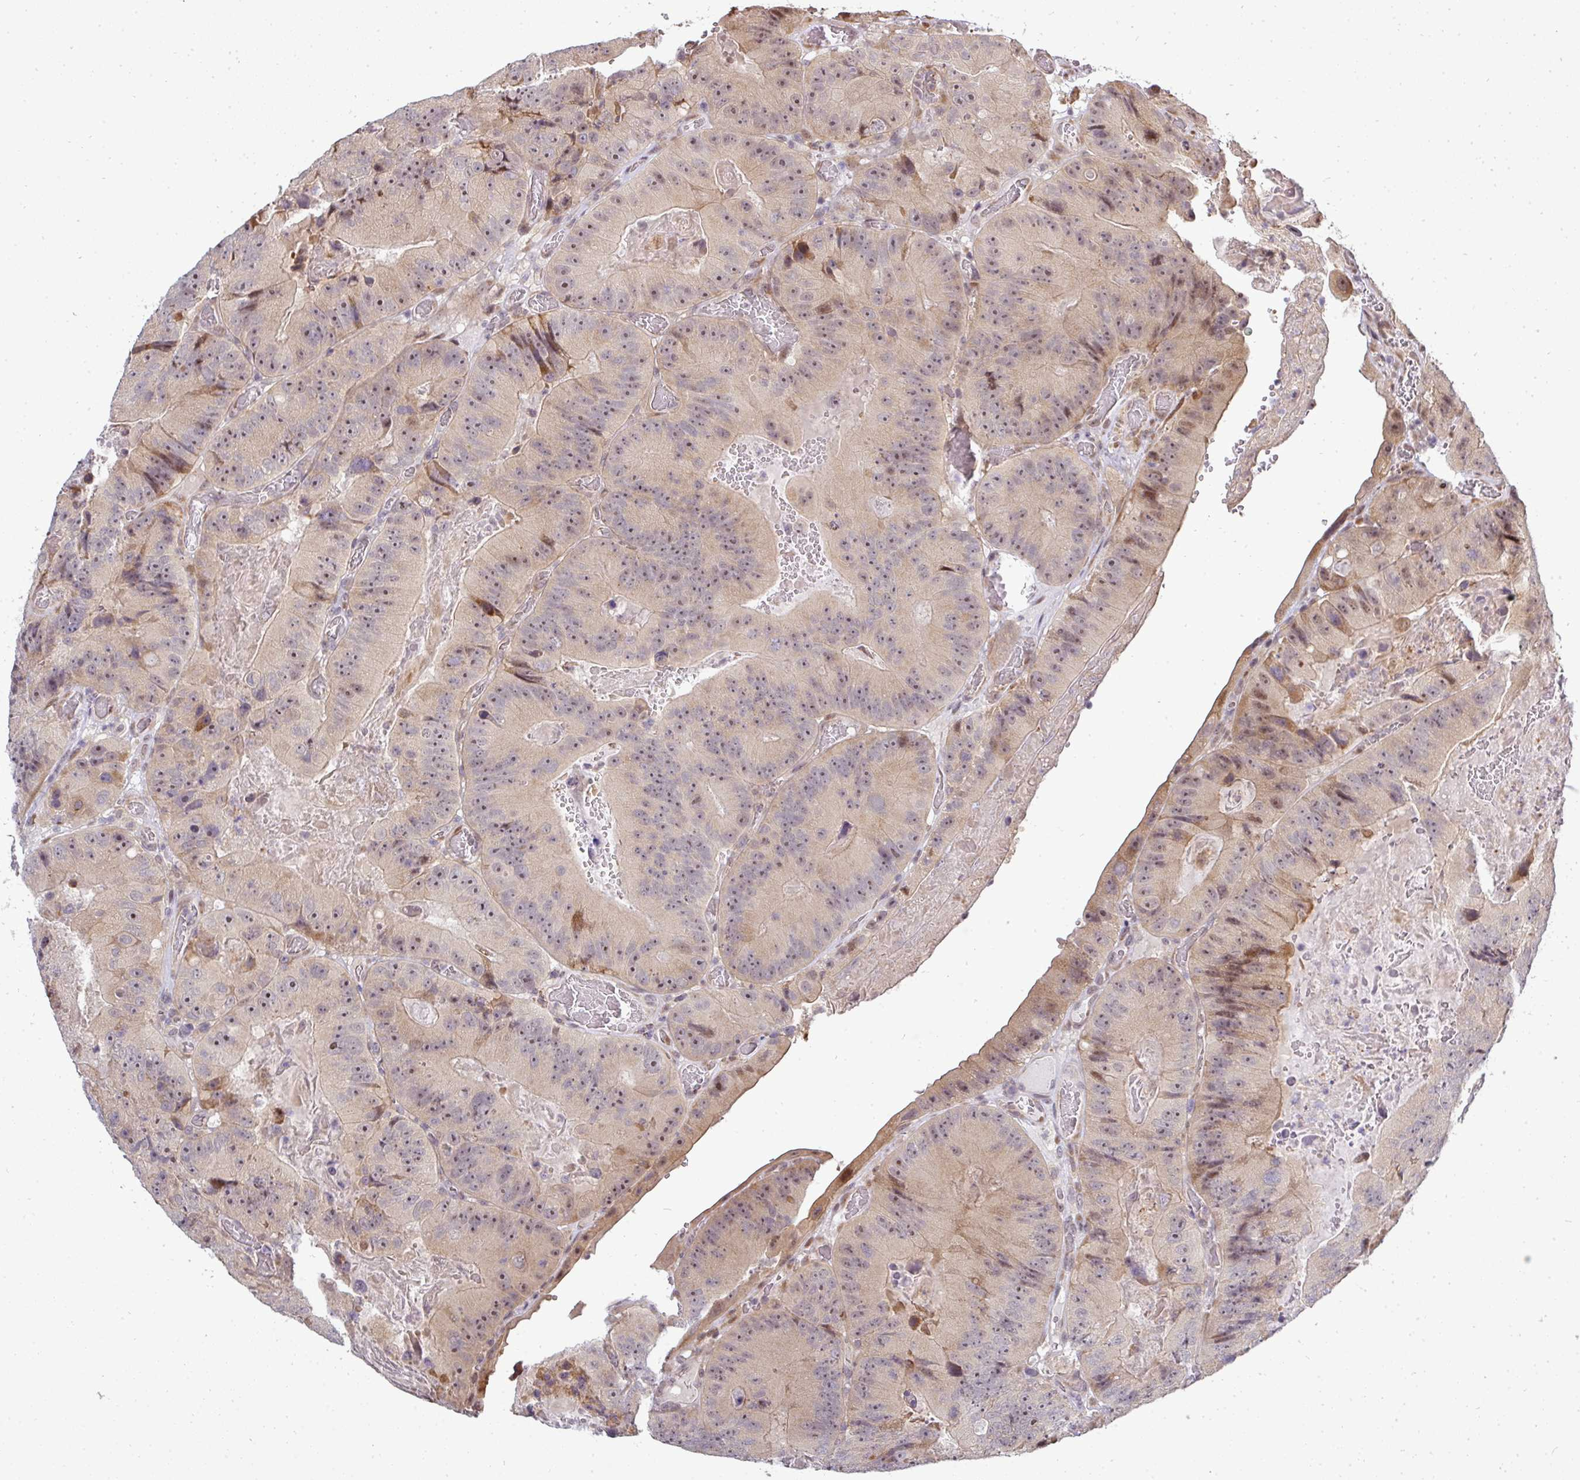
{"staining": {"intensity": "weak", "quantity": "25%-75%", "location": "cytoplasmic/membranous,nuclear"}, "tissue": "colorectal cancer", "cell_type": "Tumor cells", "image_type": "cancer", "snomed": [{"axis": "morphology", "description": "Adenocarcinoma, NOS"}, {"axis": "topography", "description": "Colon"}], "caption": "Immunohistochemistry (IHC) of colorectal adenocarcinoma displays low levels of weak cytoplasmic/membranous and nuclear positivity in about 25%-75% of tumor cells.", "gene": "PATZ1", "patient": {"sex": "female", "age": 86}}